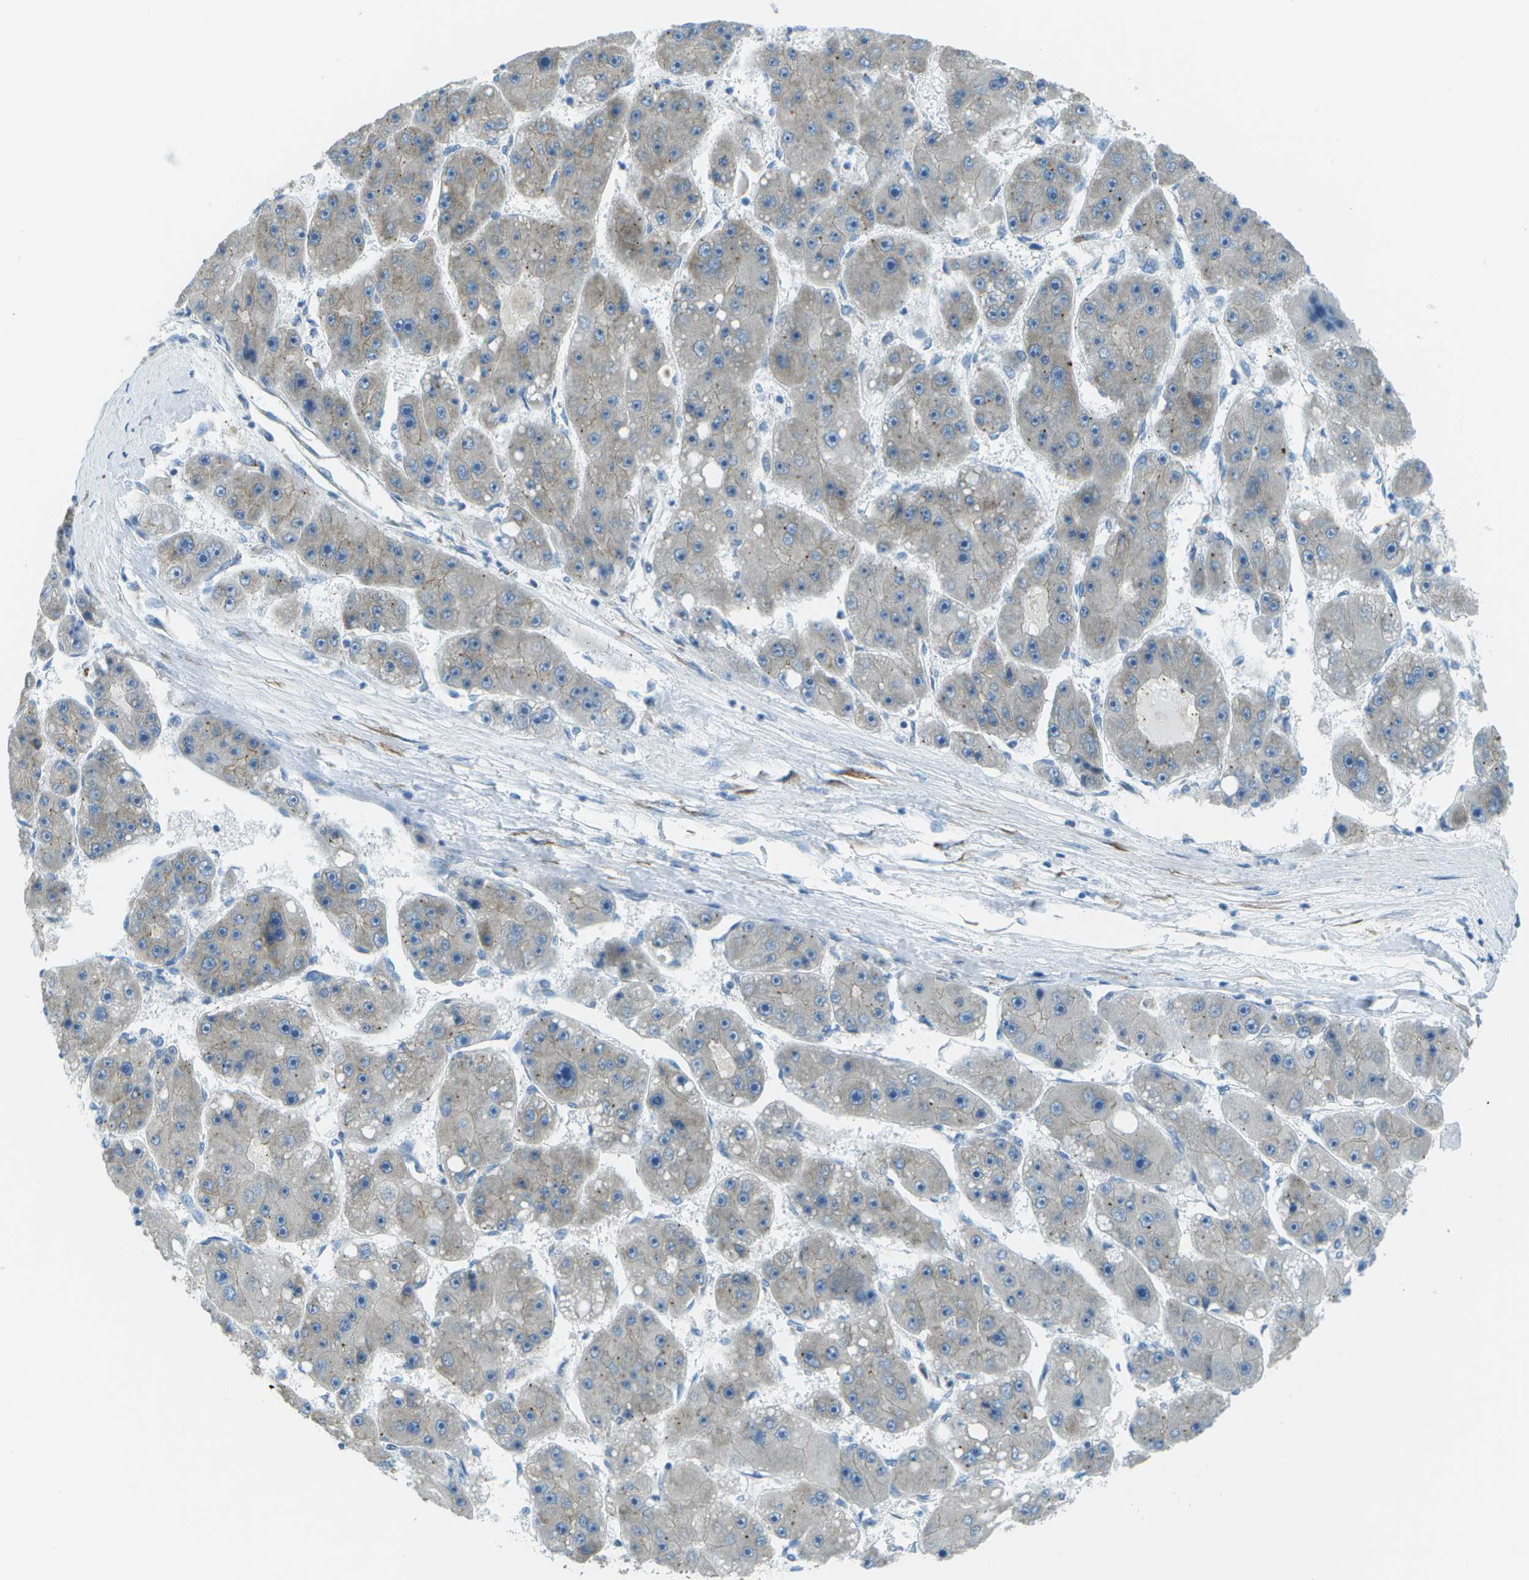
{"staining": {"intensity": "negative", "quantity": "none", "location": "none"}, "tissue": "liver cancer", "cell_type": "Tumor cells", "image_type": "cancer", "snomed": [{"axis": "morphology", "description": "Carcinoma, Hepatocellular, NOS"}, {"axis": "topography", "description": "Liver"}], "caption": "DAB immunohistochemical staining of hepatocellular carcinoma (liver) exhibits no significant positivity in tumor cells. (Stains: DAB immunohistochemistry (IHC) with hematoxylin counter stain, Microscopy: brightfield microscopy at high magnification).", "gene": "KCTD3", "patient": {"sex": "female", "age": 61}}